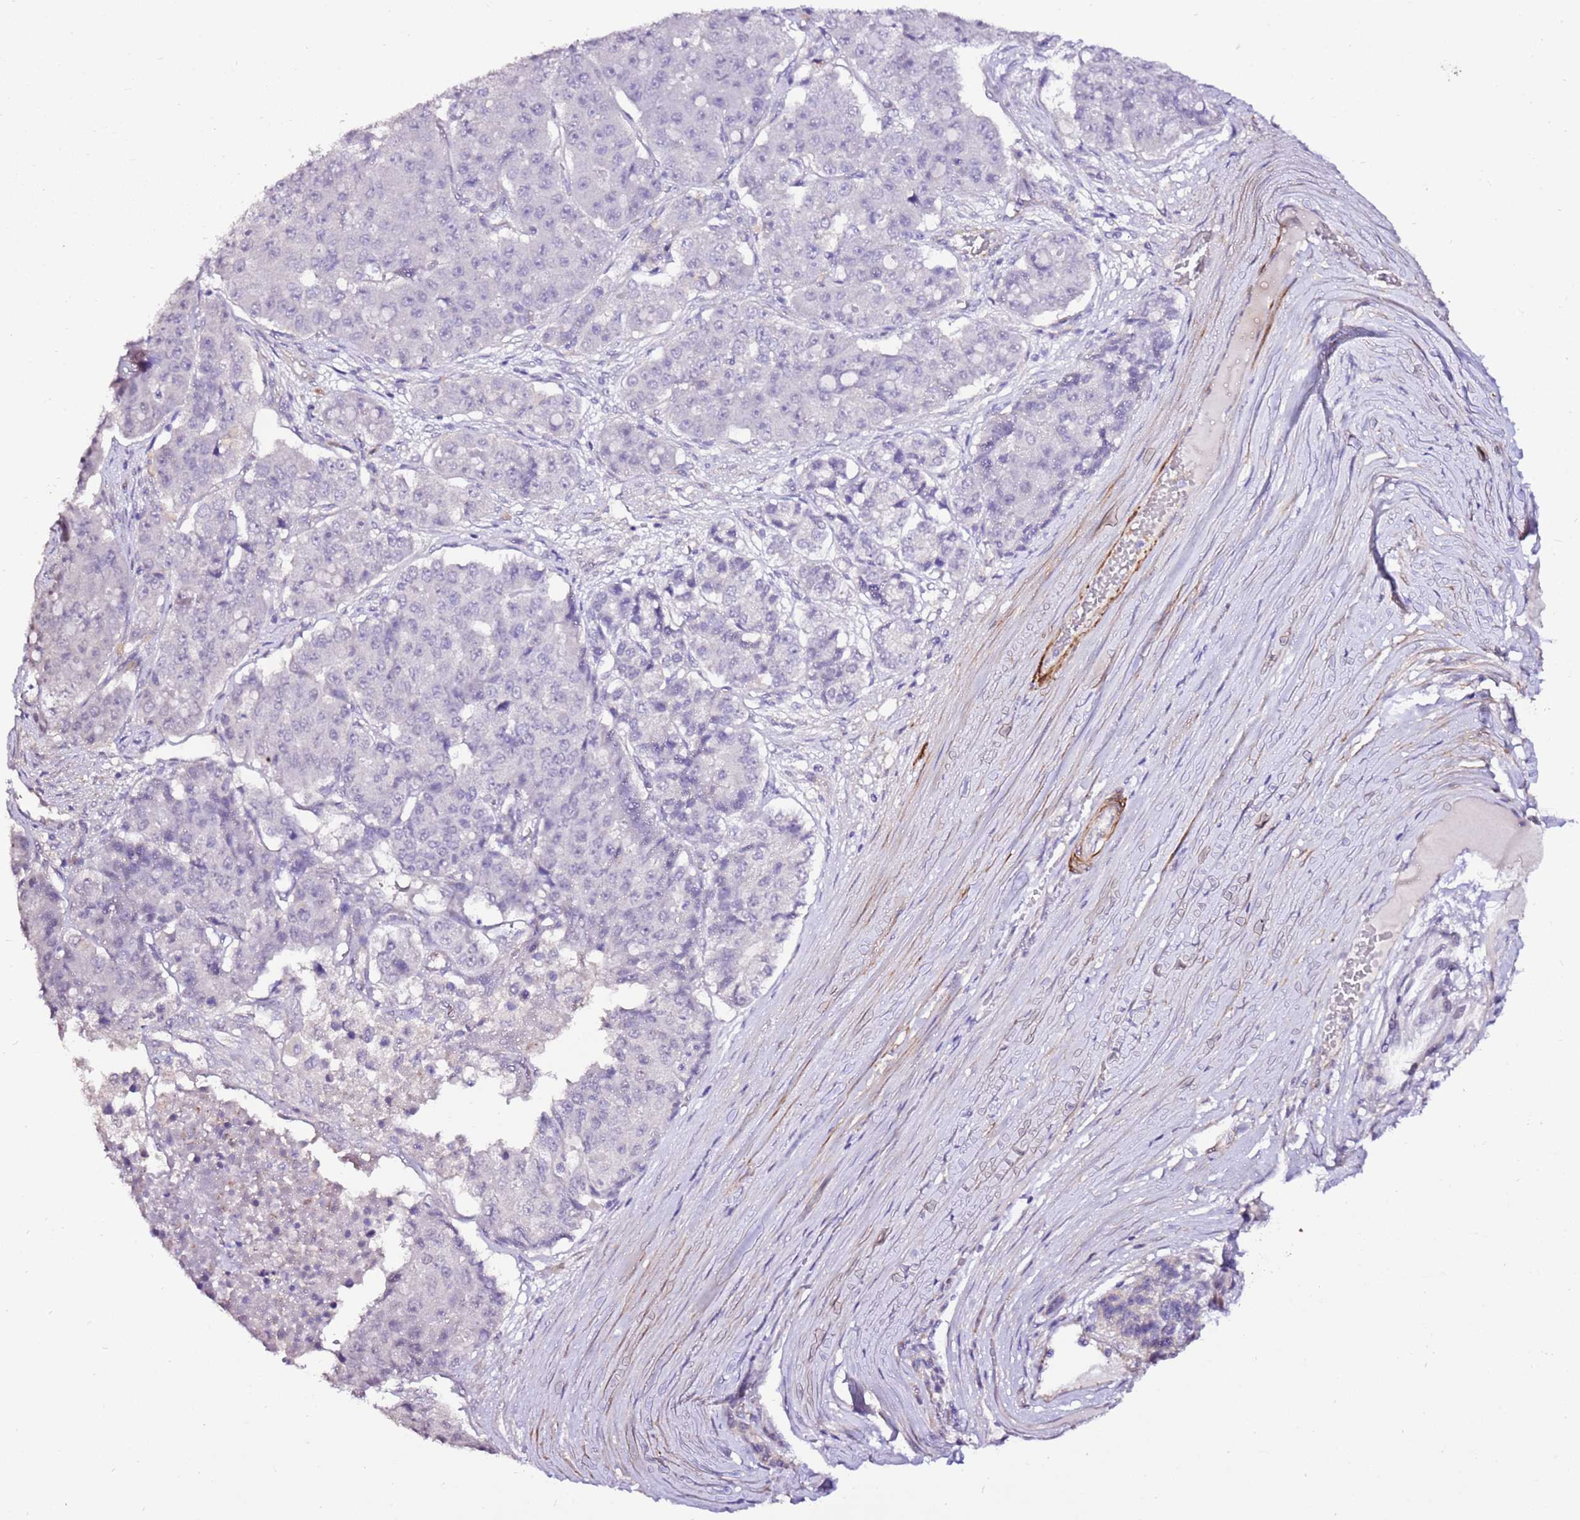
{"staining": {"intensity": "negative", "quantity": "none", "location": "none"}, "tissue": "pancreatic cancer", "cell_type": "Tumor cells", "image_type": "cancer", "snomed": [{"axis": "morphology", "description": "Adenocarcinoma, NOS"}, {"axis": "topography", "description": "Pancreas"}], "caption": "DAB immunohistochemical staining of human pancreatic cancer (adenocarcinoma) displays no significant positivity in tumor cells.", "gene": "ART5", "patient": {"sex": "male", "age": 50}}